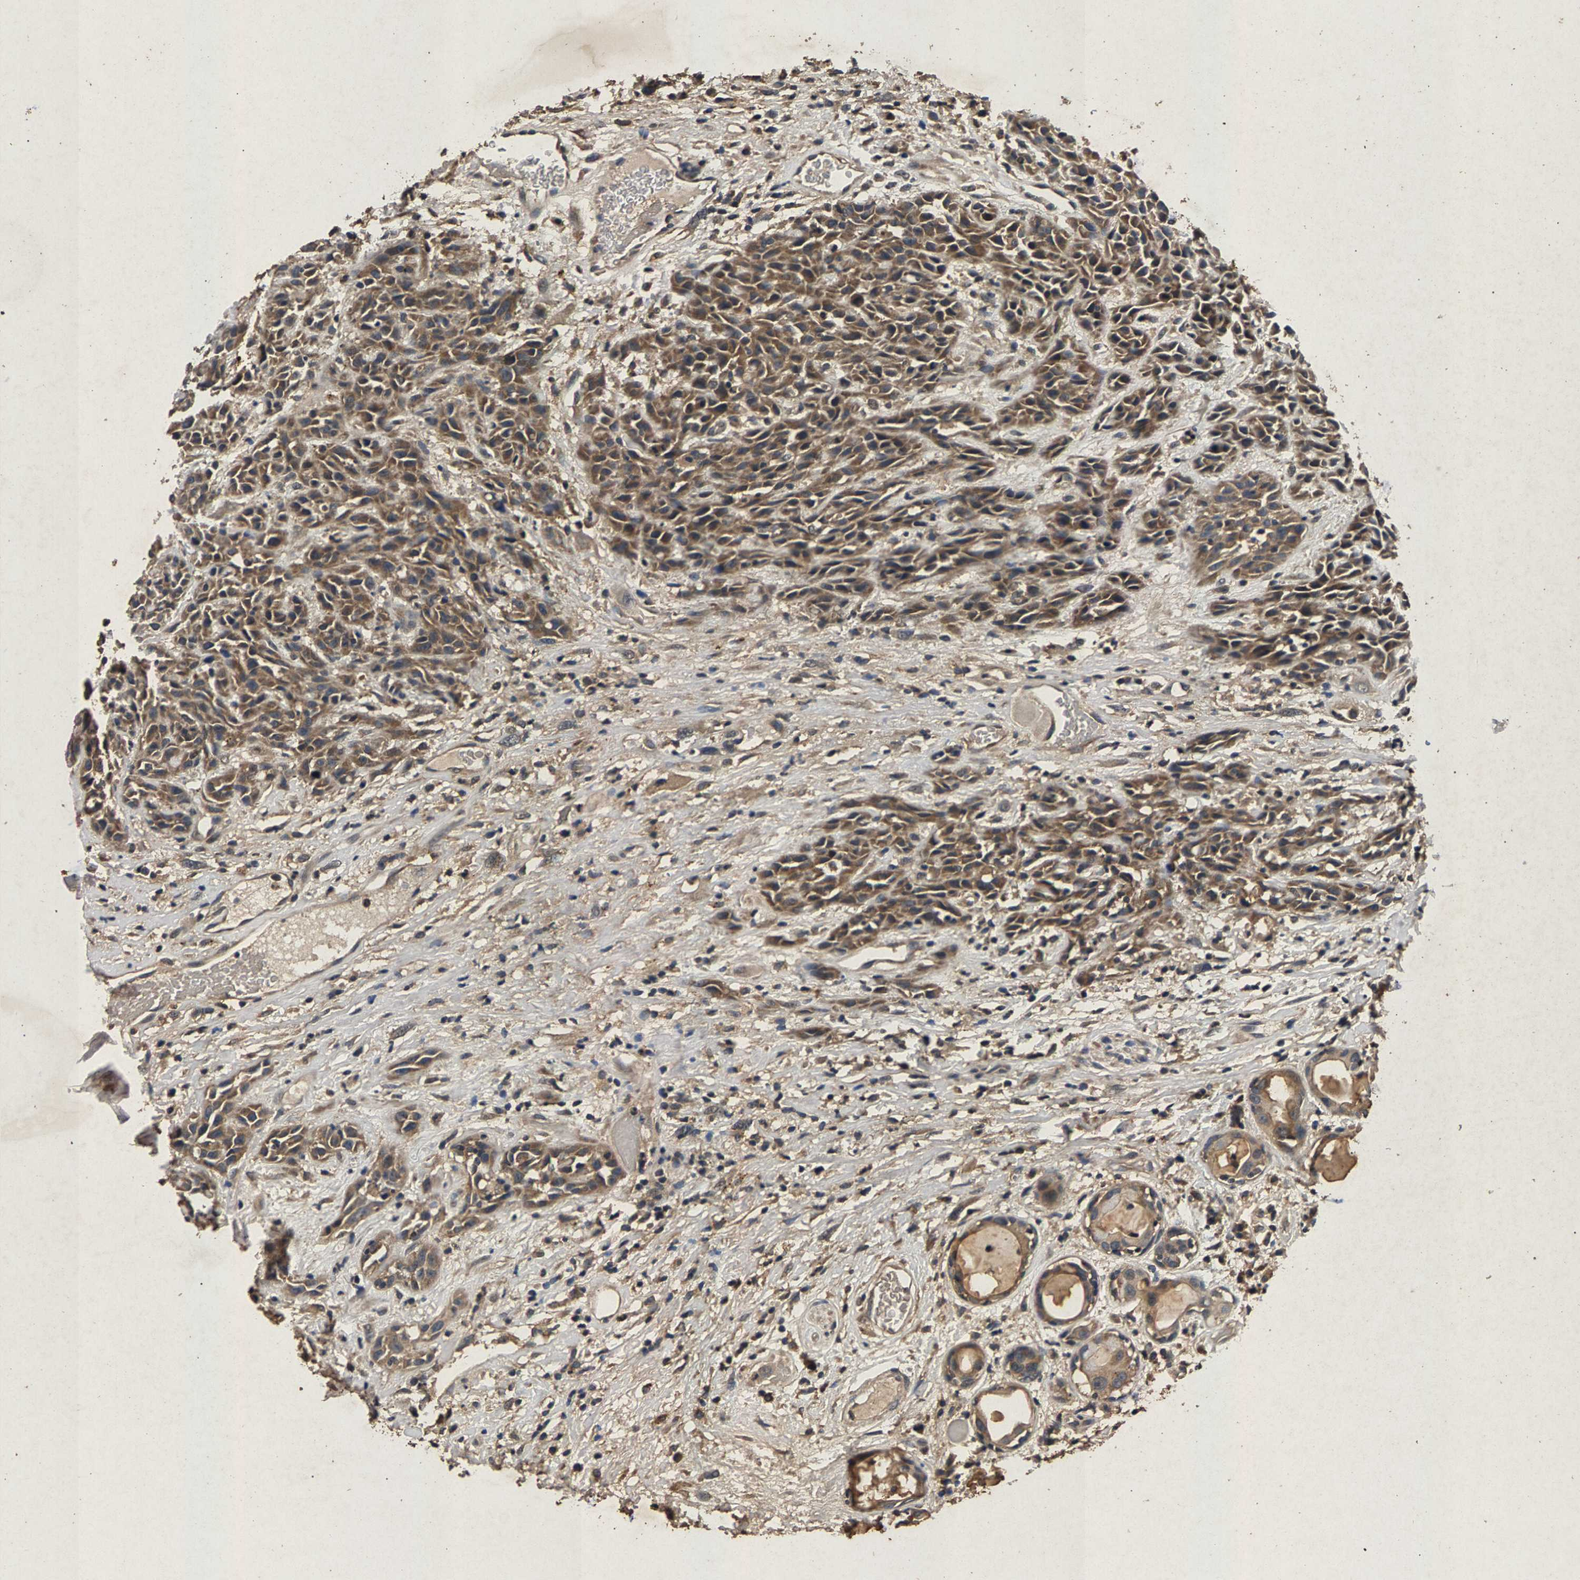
{"staining": {"intensity": "moderate", "quantity": ">75%", "location": "cytoplasmic/membranous"}, "tissue": "head and neck cancer", "cell_type": "Tumor cells", "image_type": "cancer", "snomed": [{"axis": "morphology", "description": "Normal tissue, NOS"}, {"axis": "morphology", "description": "Squamous cell carcinoma, NOS"}, {"axis": "topography", "description": "Cartilage tissue"}, {"axis": "topography", "description": "Head-Neck"}], "caption": "Head and neck cancer (squamous cell carcinoma) stained with a brown dye demonstrates moderate cytoplasmic/membranous positive staining in about >75% of tumor cells.", "gene": "PPP1CC", "patient": {"sex": "male", "age": 62}}